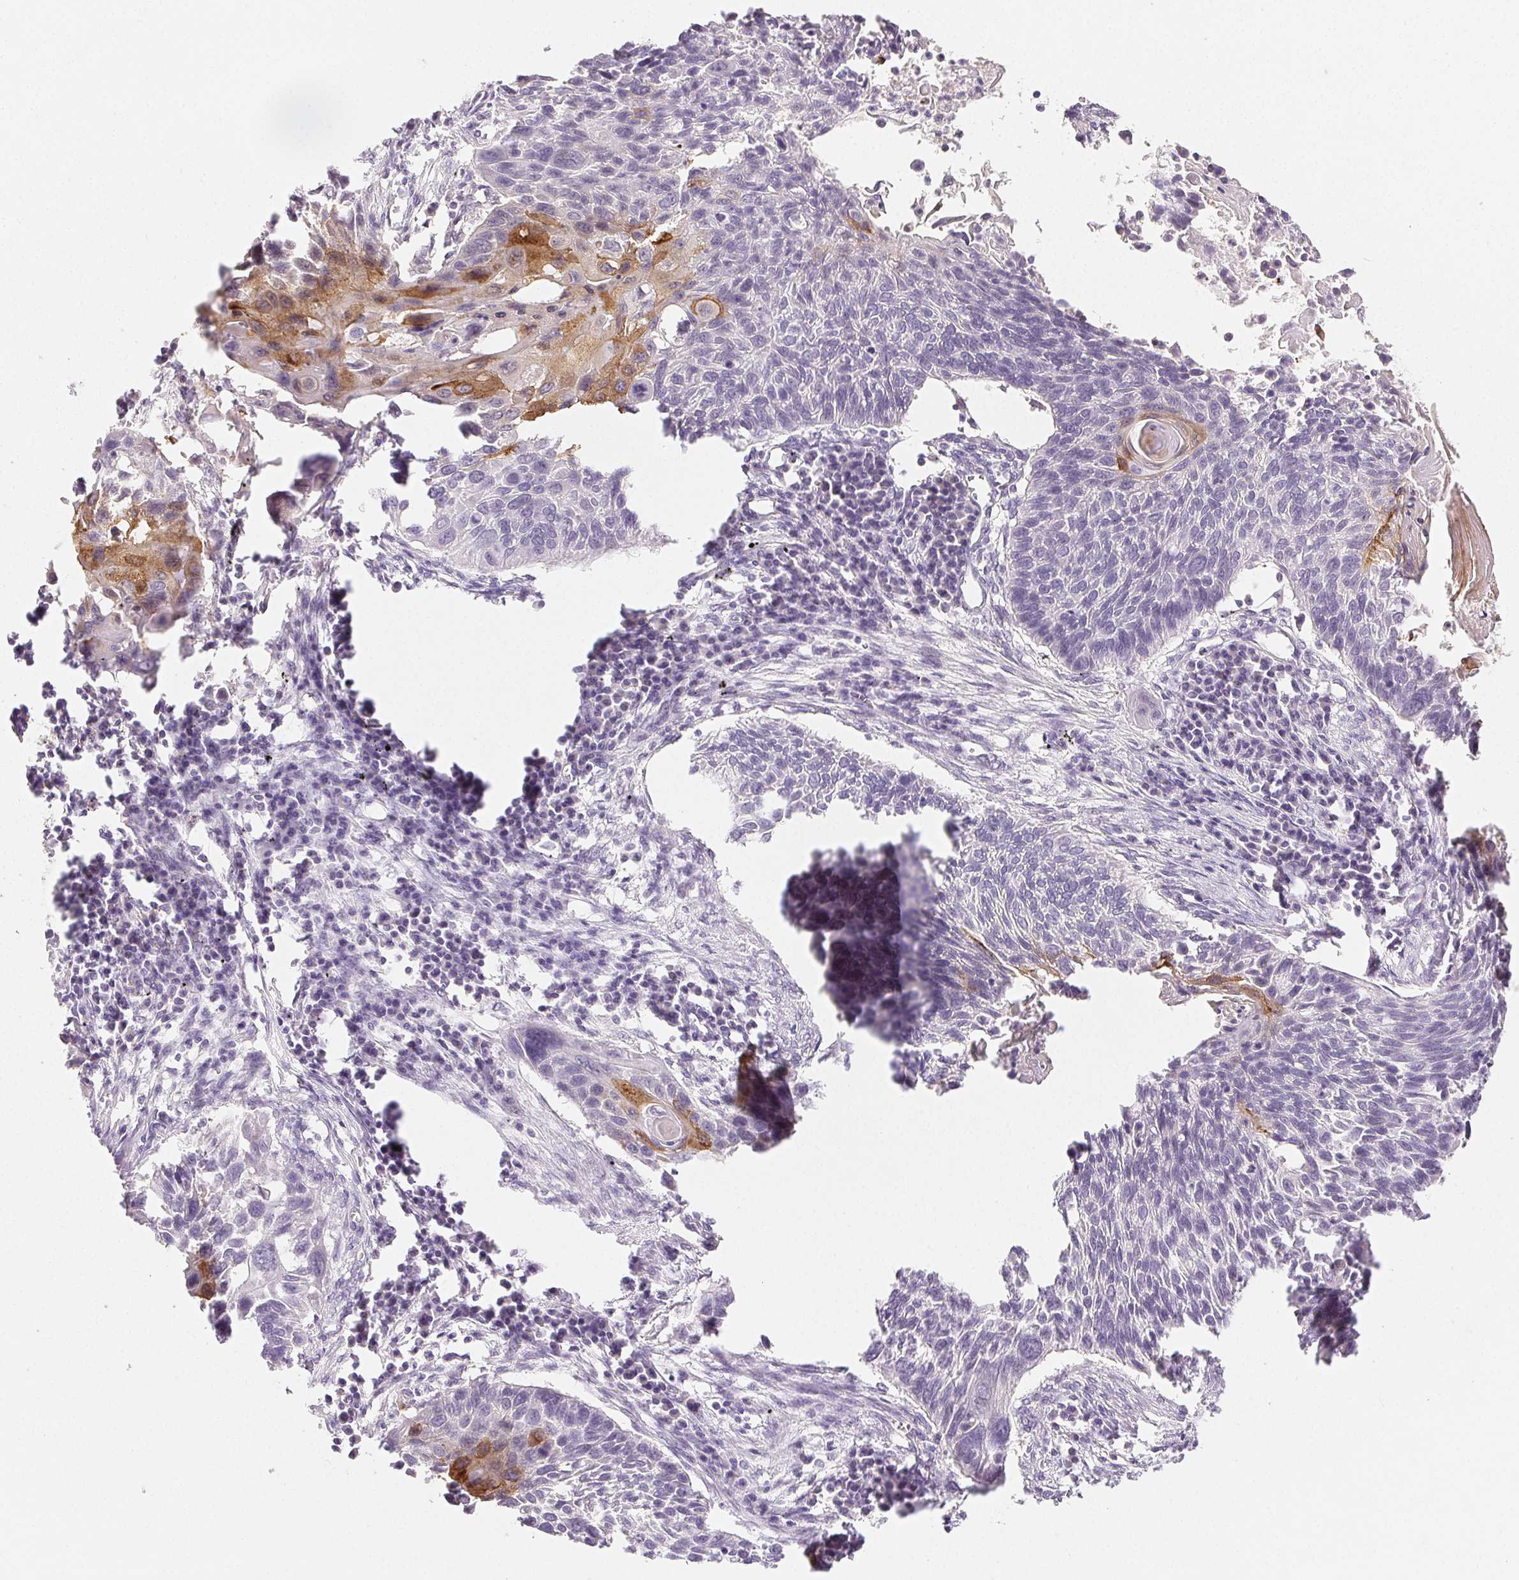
{"staining": {"intensity": "moderate", "quantity": "<25%", "location": "cytoplasmic/membranous"}, "tissue": "lung cancer", "cell_type": "Tumor cells", "image_type": "cancer", "snomed": [{"axis": "morphology", "description": "Squamous cell carcinoma, NOS"}, {"axis": "topography", "description": "Lung"}], "caption": "Immunohistochemistry (IHC) image of neoplastic tissue: lung squamous cell carcinoma stained using IHC reveals low levels of moderate protein expression localized specifically in the cytoplasmic/membranous of tumor cells, appearing as a cytoplasmic/membranous brown color.", "gene": "PI3", "patient": {"sex": "male", "age": 78}}